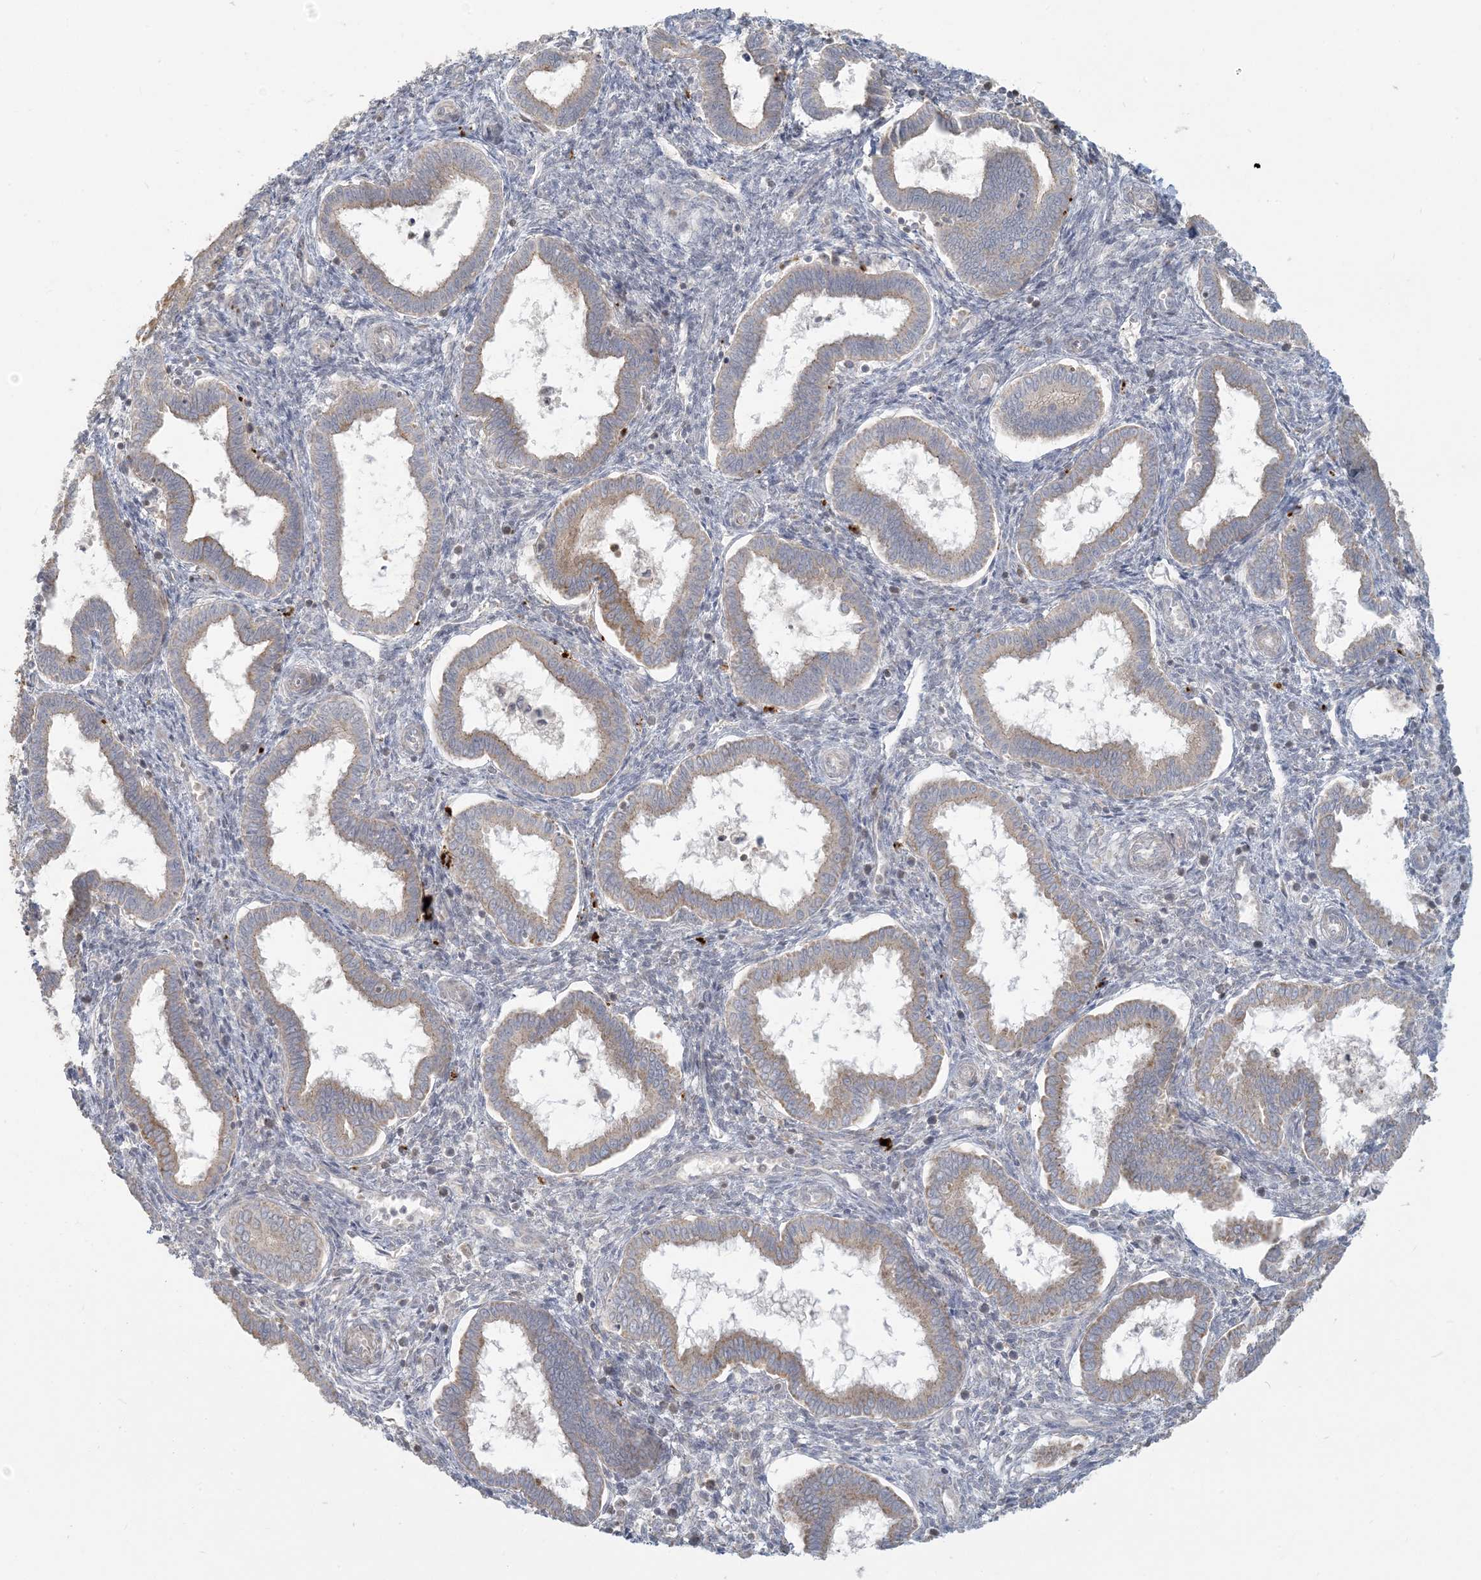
{"staining": {"intensity": "weak", "quantity": "<25%", "location": "cytoplasmic/membranous"}, "tissue": "endometrium", "cell_type": "Cells in endometrial stroma", "image_type": "normal", "snomed": [{"axis": "morphology", "description": "Normal tissue, NOS"}, {"axis": "topography", "description": "Endometrium"}], "caption": "Cells in endometrial stroma show no significant protein expression in normal endometrium. (DAB immunohistochemistry with hematoxylin counter stain).", "gene": "MCAT", "patient": {"sex": "female", "age": 24}}